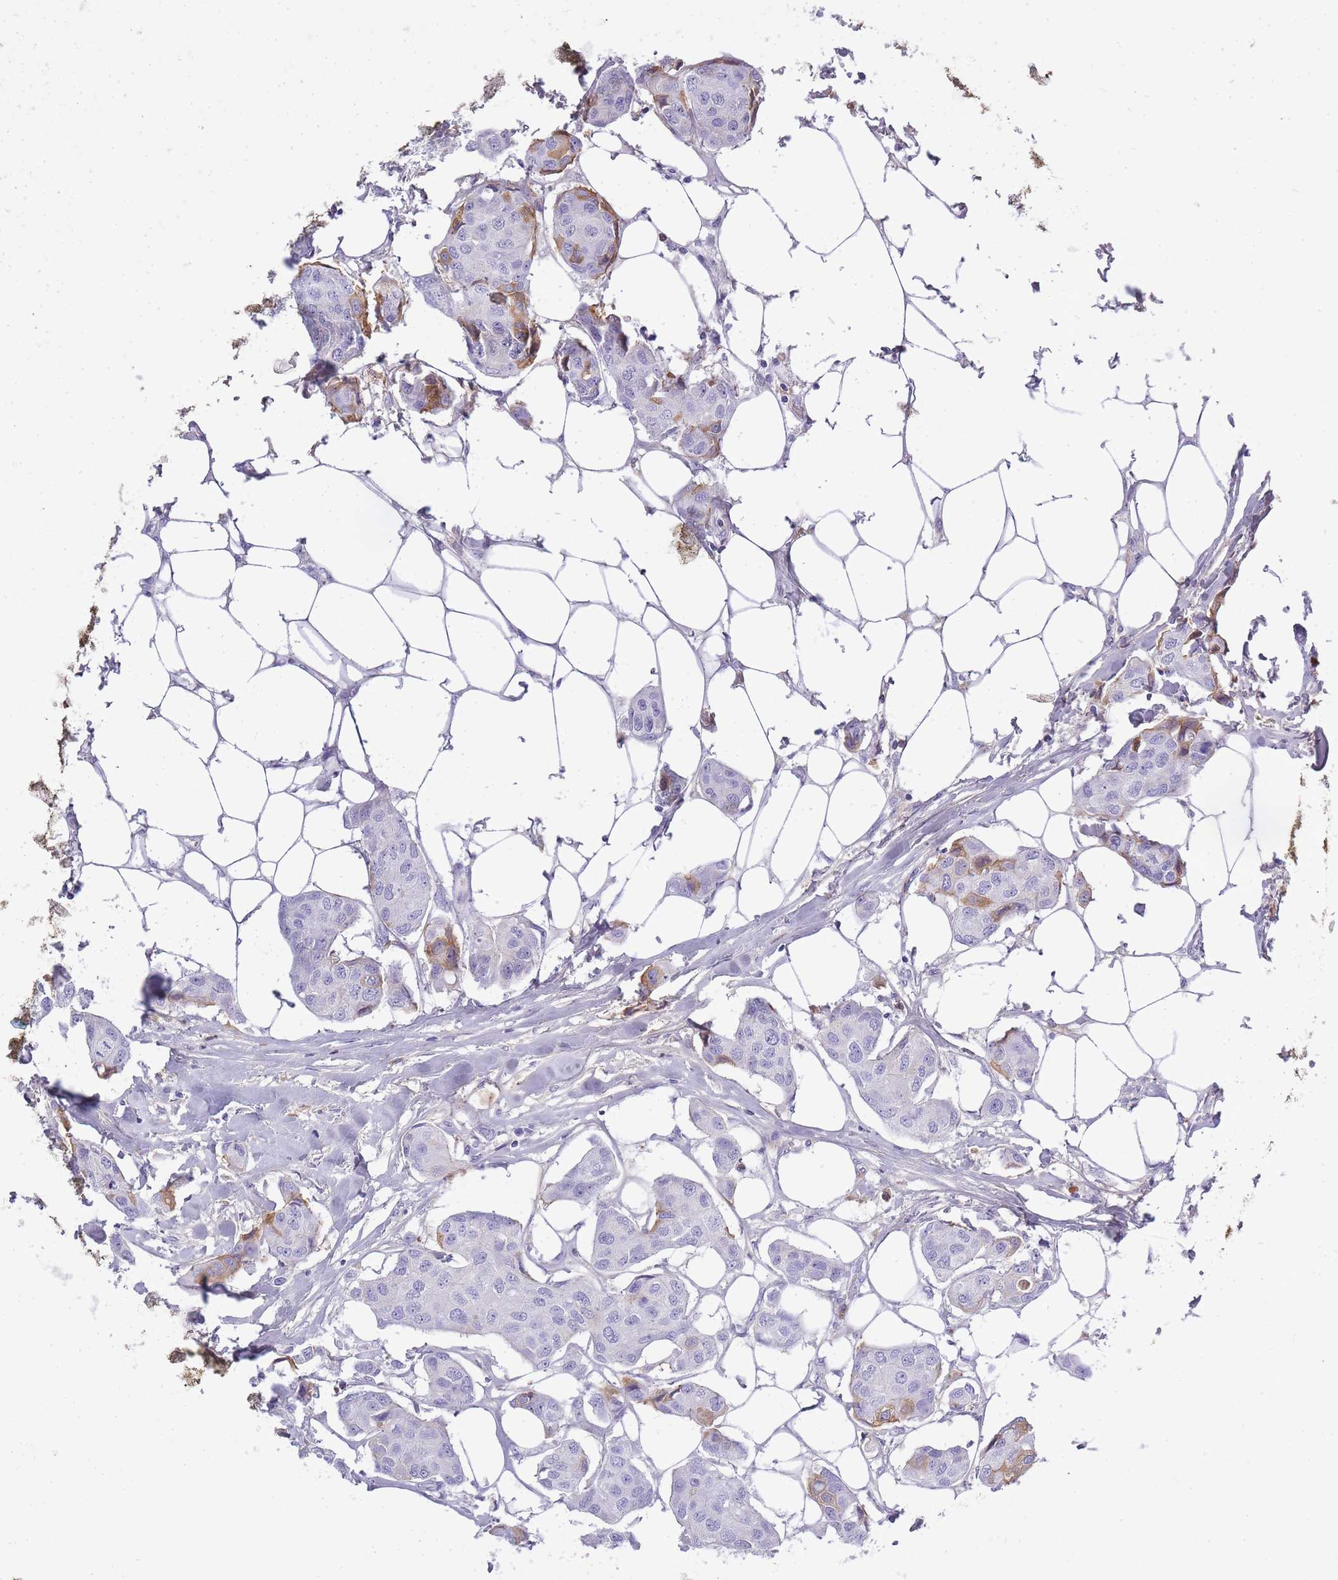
{"staining": {"intensity": "moderate", "quantity": "<25%", "location": "cytoplasmic/membranous"}, "tissue": "breast cancer", "cell_type": "Tumor cells", "image_type": "cancer", "snomed": [{"axis": "morphology", "description": "Duct carcinoma"}, {"axis": "topography", "description": "Breast"}, {"axis": "topography", "description": "Lymph node"}], "caption": "Invasive ductal carcinoma (breast) tissue demonstrates moderate cytoplasmic/membranous expression in about <25% of tumor cells, visualized by immunohistochemistry.", "gene": "IGKV1D-42", "patient": {"sex": "female", "age": 80}}